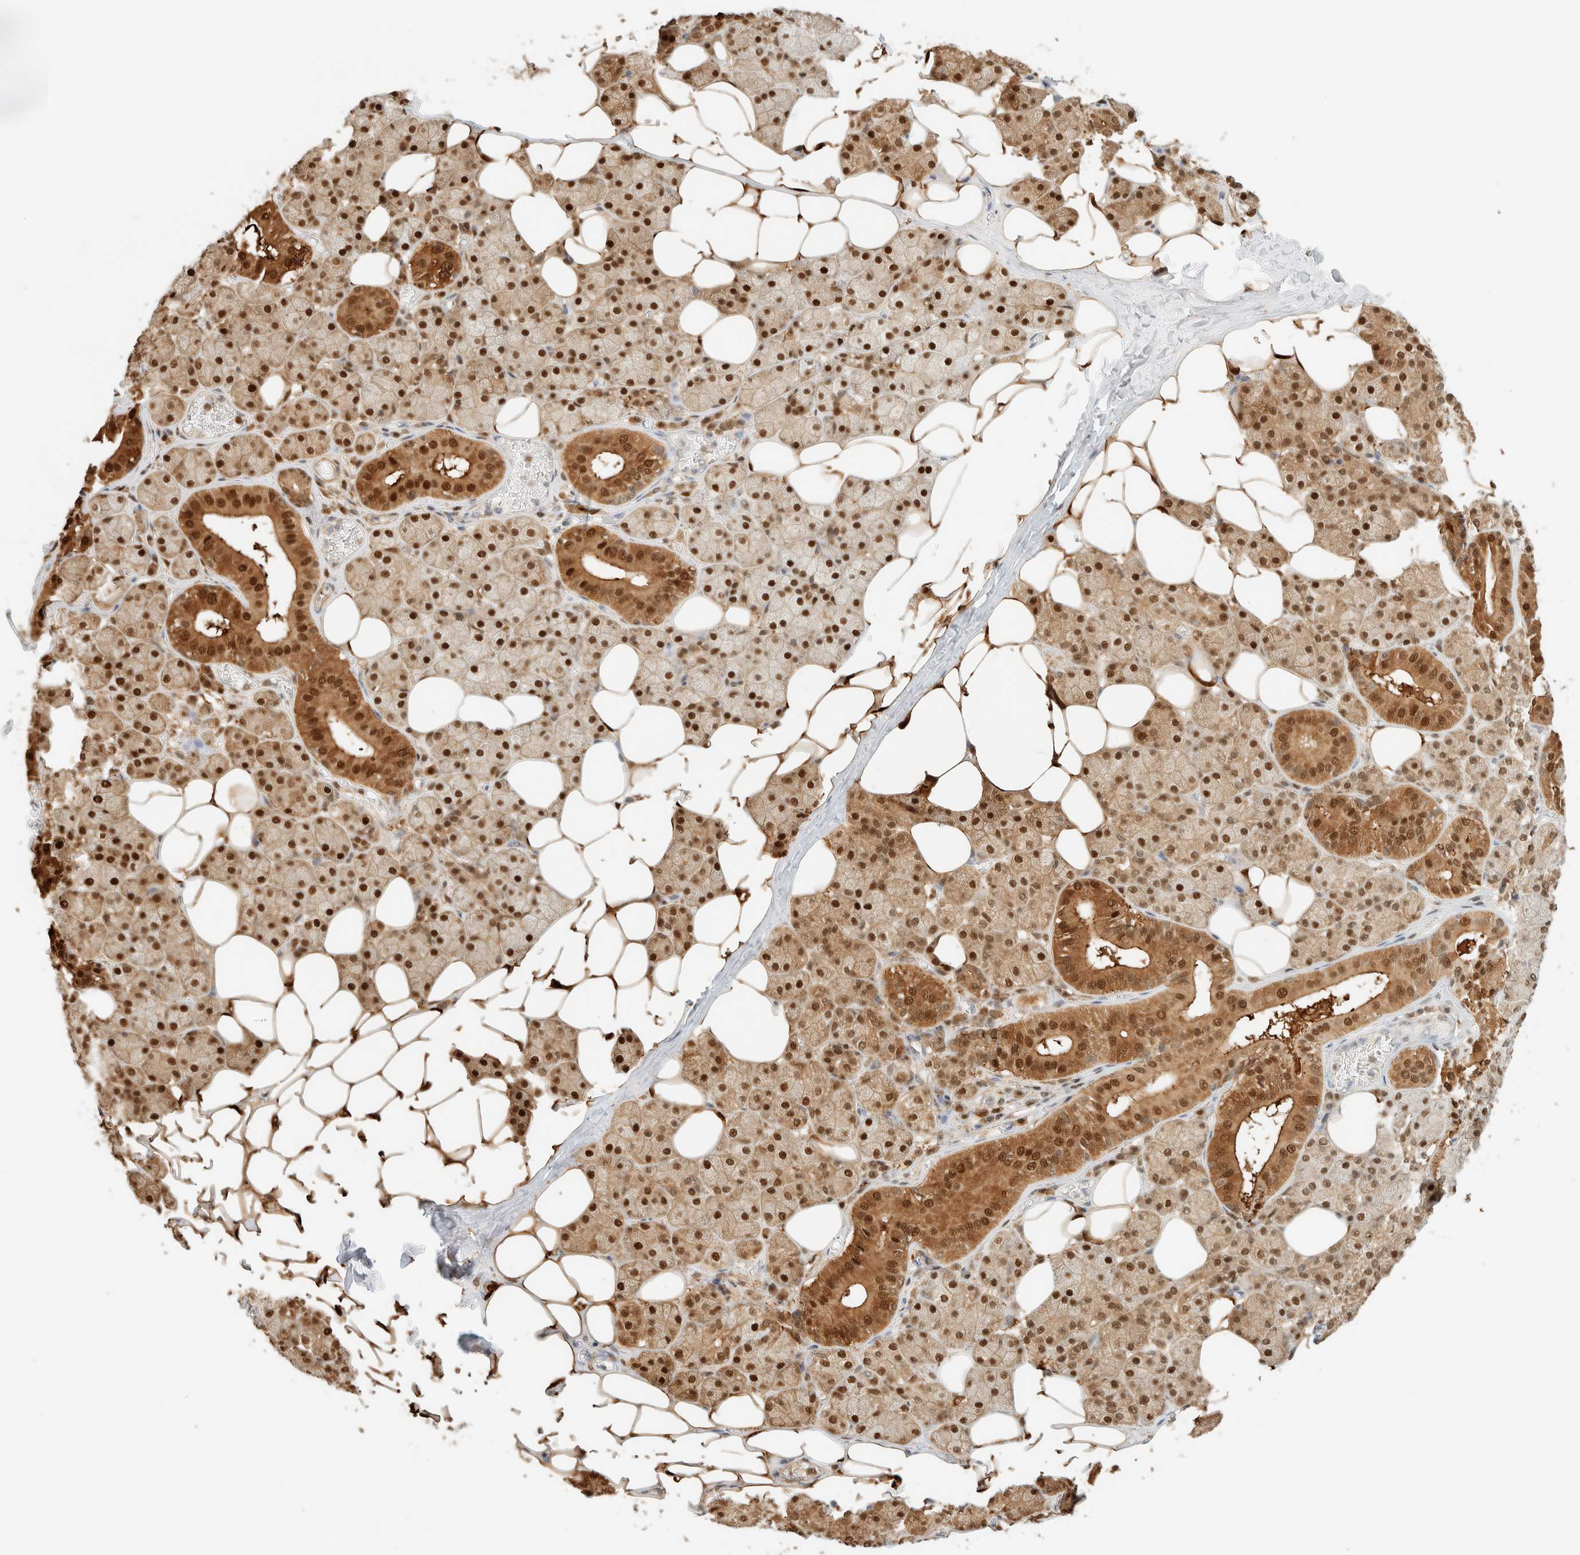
{"staining": {"intensity": "strong", "quantity": ">75%", "location": "cytoplasmic/membranous,nuclear"}, "tissue": "salivary gland", "cell_type": "Glandular cells", "image_type": "normal", "snomed": [{"axis": "morphology", "description": "Normal tissue, NOS"}, {"axis": "topography", "description": "Salivary gland"}], "caption": "Human salivary gland stained with a brown dye exhibits strong cytoplasmic/membranous,nuclear positive staining in approximately >75% of glandular cells.", "gene": "ZBTB37", "patient": {"sex": "female", "age": 33}}